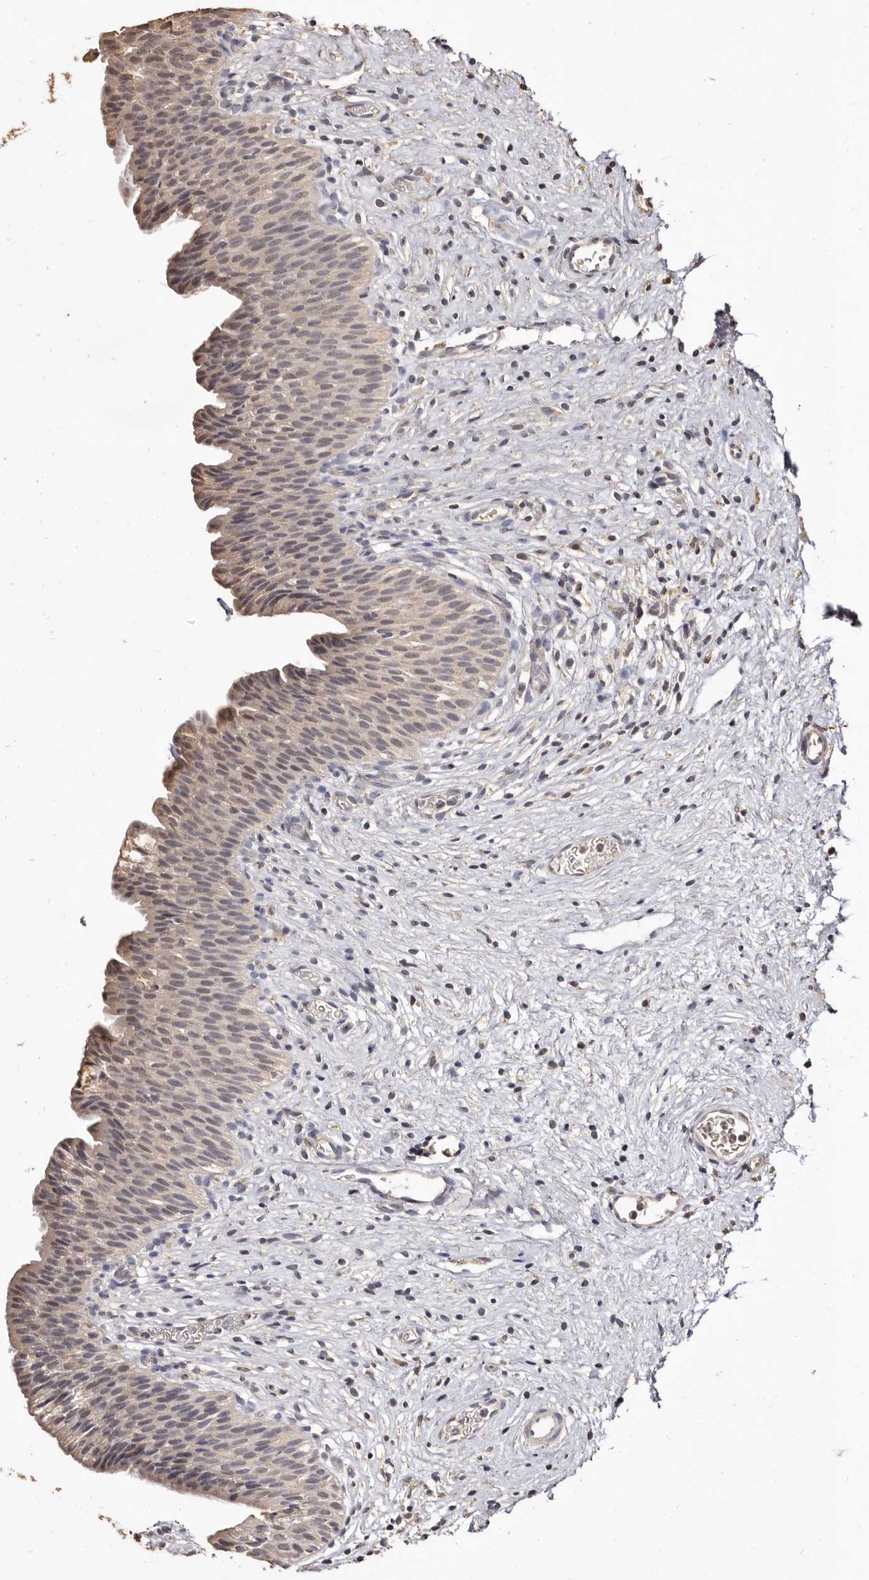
{"staining": {"intensity": "weak", "quantity": "25%-75%", "location": "cytoplasmic/membranous,nuclear"}, "tissue": "urinary bladder", "cell_type": "Urothelial cells", "image_type": "normal", "snomed": [{"axis": "morphology", "description": "Normal tissue, NOS"}, {"axis": "topography", "description": "Urinary bladder"}], "caption": "IHC (DAB (3,3'-diaminobenzidine)) staining of benign human urinary bladder reveals weak cytoplasmic/membranous,nuclear protein positivity in approximately 25%-75% of urothelial cells. (Brightfield microscopy of DAB IHC at high magnification).", "gene": "INAVA", "patient": {"sex": "male", "age": 1}}